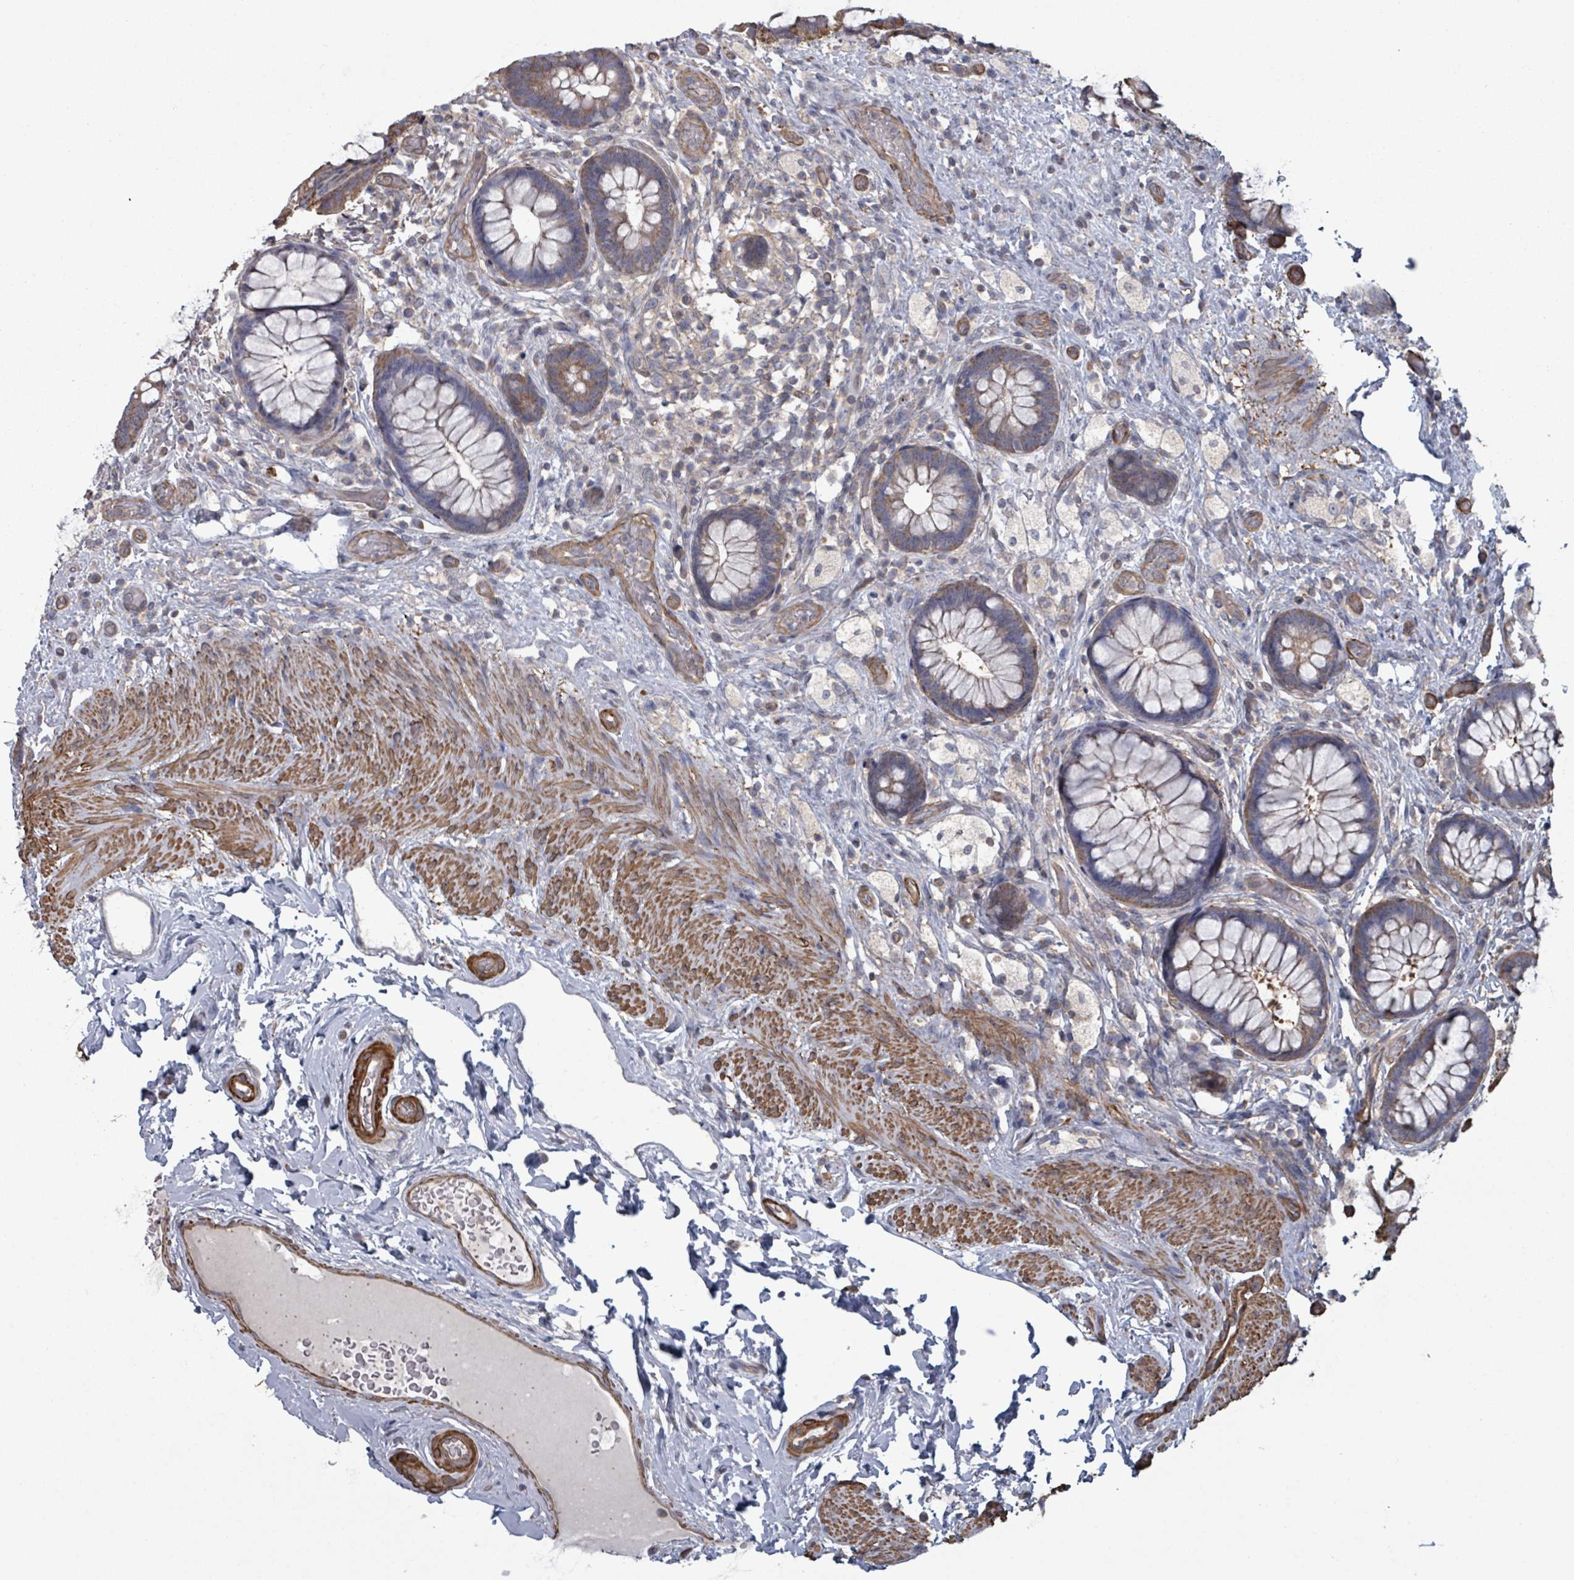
{"staining": {"intensity": "moderate", "quantity": "<25%", "location": "cytoplasmic/membranous"}, "tissue": "rectum", "cell_type": "Glandular cells", "image_type": "normal", "snomed": [{"axis": "morphology", "description": "Normal tissue, NOS"}, {"axis": "topography", "description": "Rectum"}, {"axis": "topography", "description": "Peripheral nerve tissue"}], "caption": "IHC (DAB) staining of benign rectum demonstrates moderate cytoplasmic/membranous protein expression in approximately <25% of glandular cells.", "gene": "ADCK1", "patient": {"sex": "female", "age": 69}}